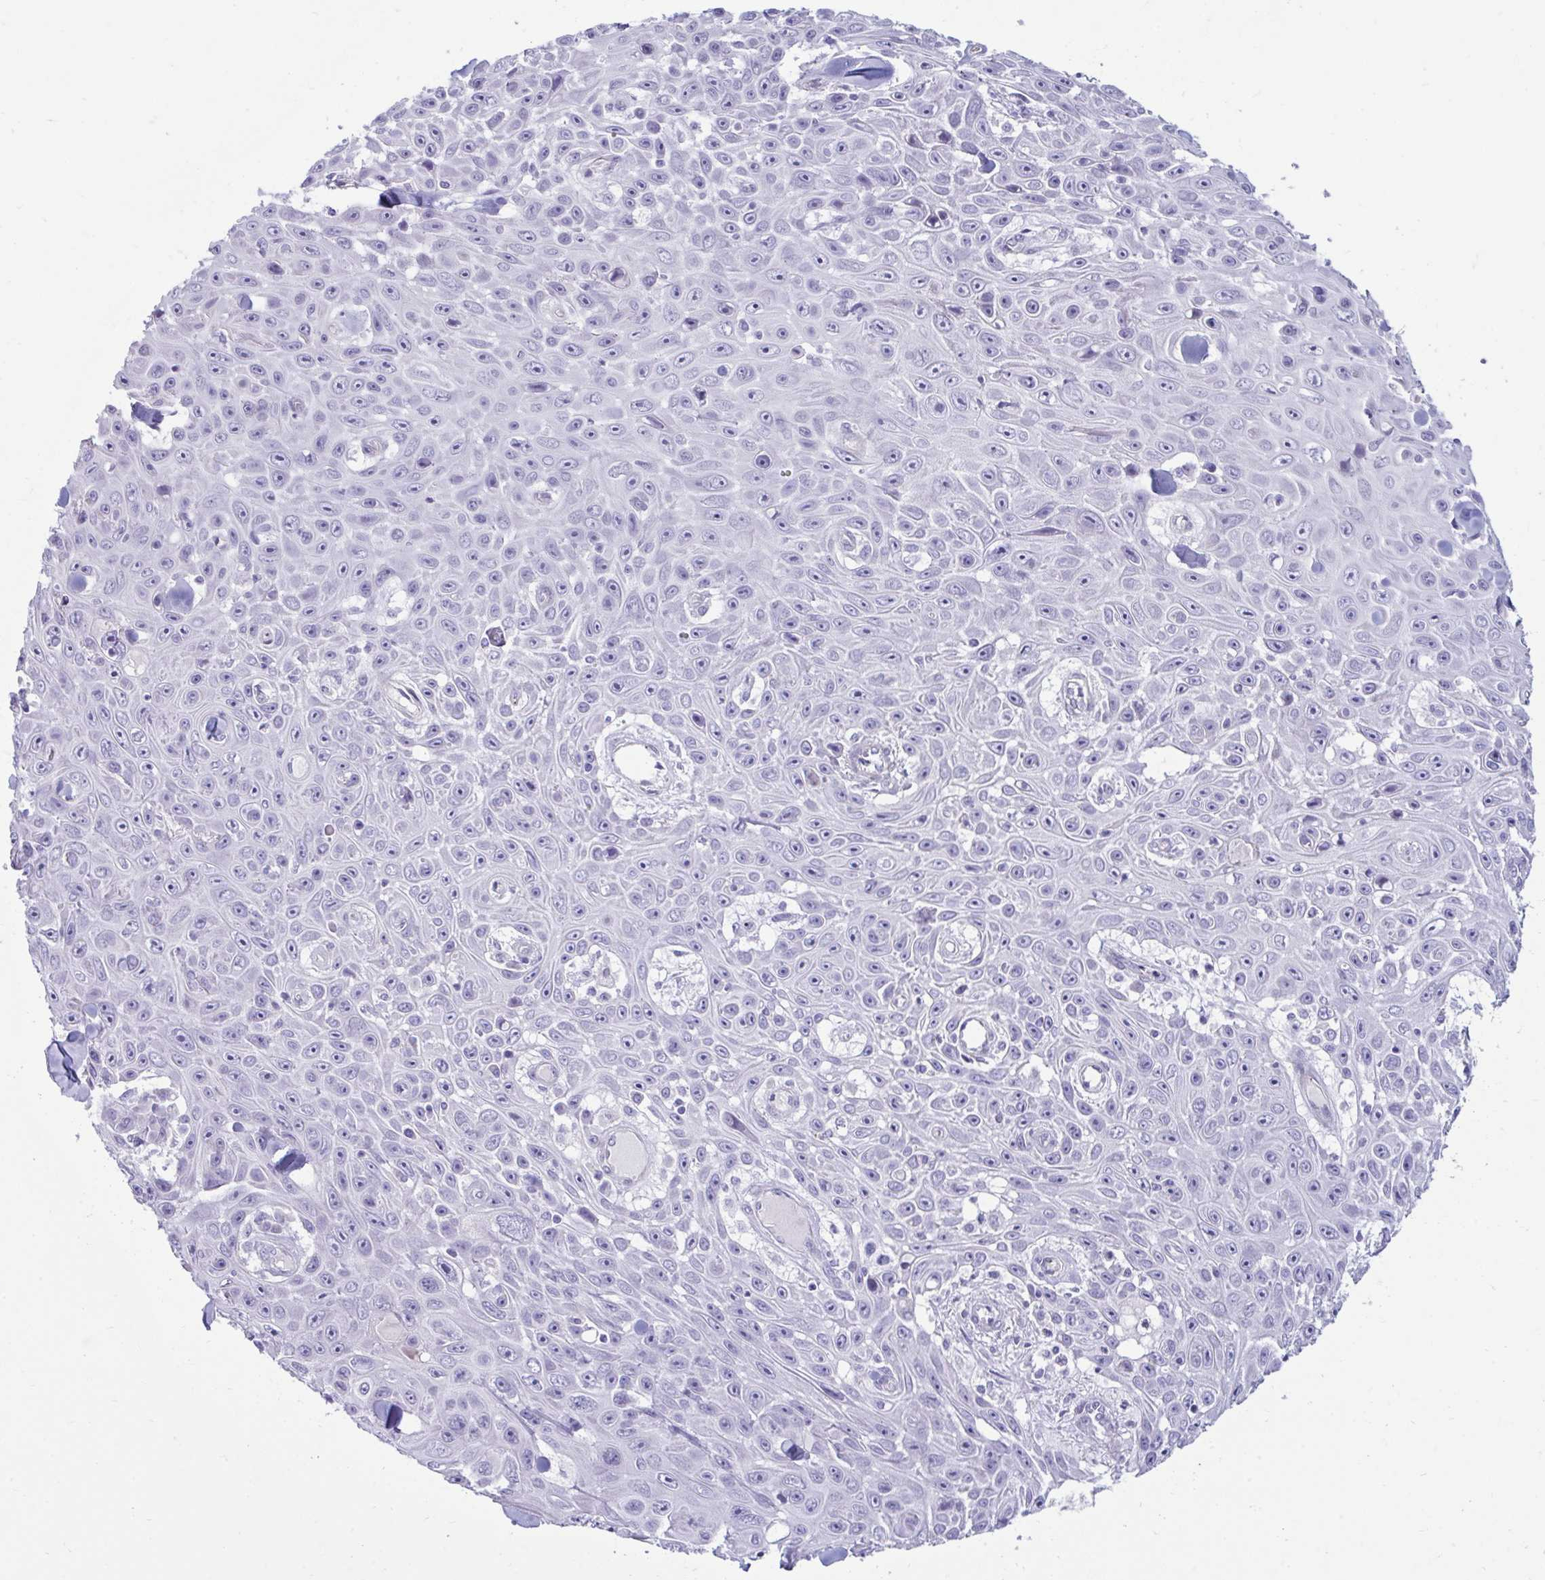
{"staining": {"intensity": "negative", "quantity": "none", "location": "none"}, "tissue": "skin cancer", "cell_type": "Tumor cells", "image_type": "cancer", "snomed": [{"axis": "morphology", "description": "Squamous cell carcinoma, NOS"}, {"axis": "topography", "description": "Skin"}], "caption": "Tumor cells show no significant positivity in squamous cell carcinoma (skin). (Brightfield microscopy of DAB IHC at high magnification).", "gene": "UBL3", "patient": {"sex": "male", "age": 82}}